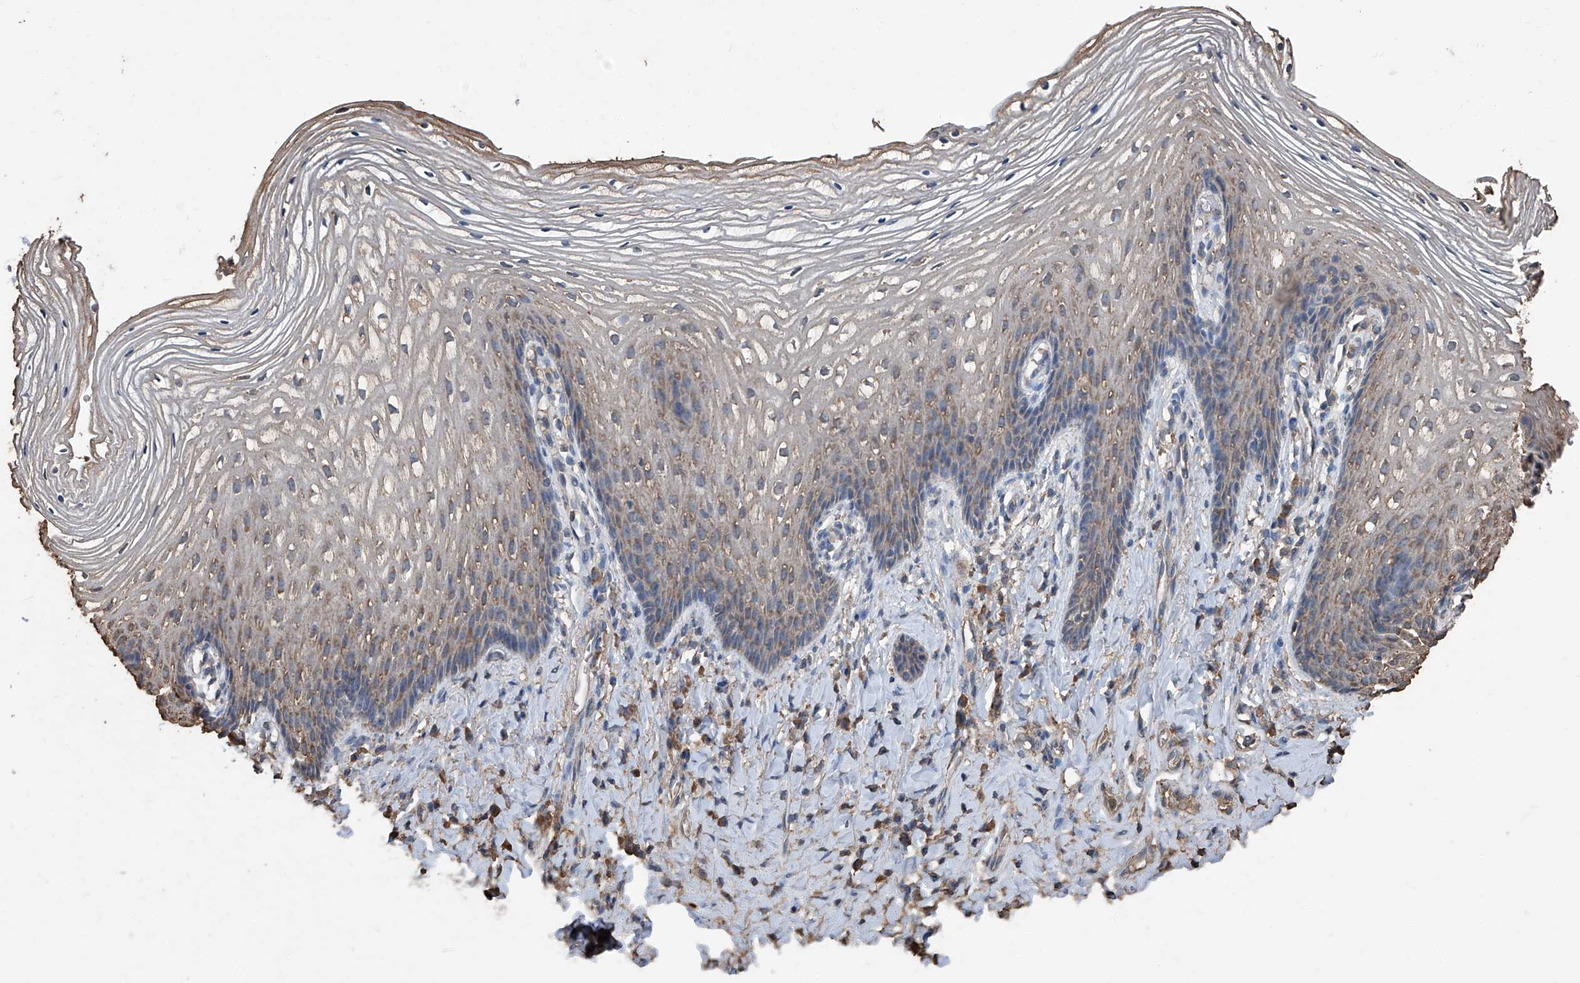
{"staining": {"intensity": "weak", "quantity": ">75%", "location": "cytoplasmic/membranous"}, "tissue": "vagina", "cell_type": "Squamous epithelial cells", "image_type": "normal", "snomed": [{"axis": "morphology", "description": "Normal tissue, NOS"}, {"axis": "topography", "description": "Vagina"}], "caption": "Vagina stained with DAB (3,3'-diaminobenzidine) immunohistochemistry exhibits low levels of weak cytoplasmic/membranous staining in about >75% of squamous epithelial cells. Nuclei are stained in blue.", "gene": "STARD7", "patient": {"sex": "female", "age": 60}}